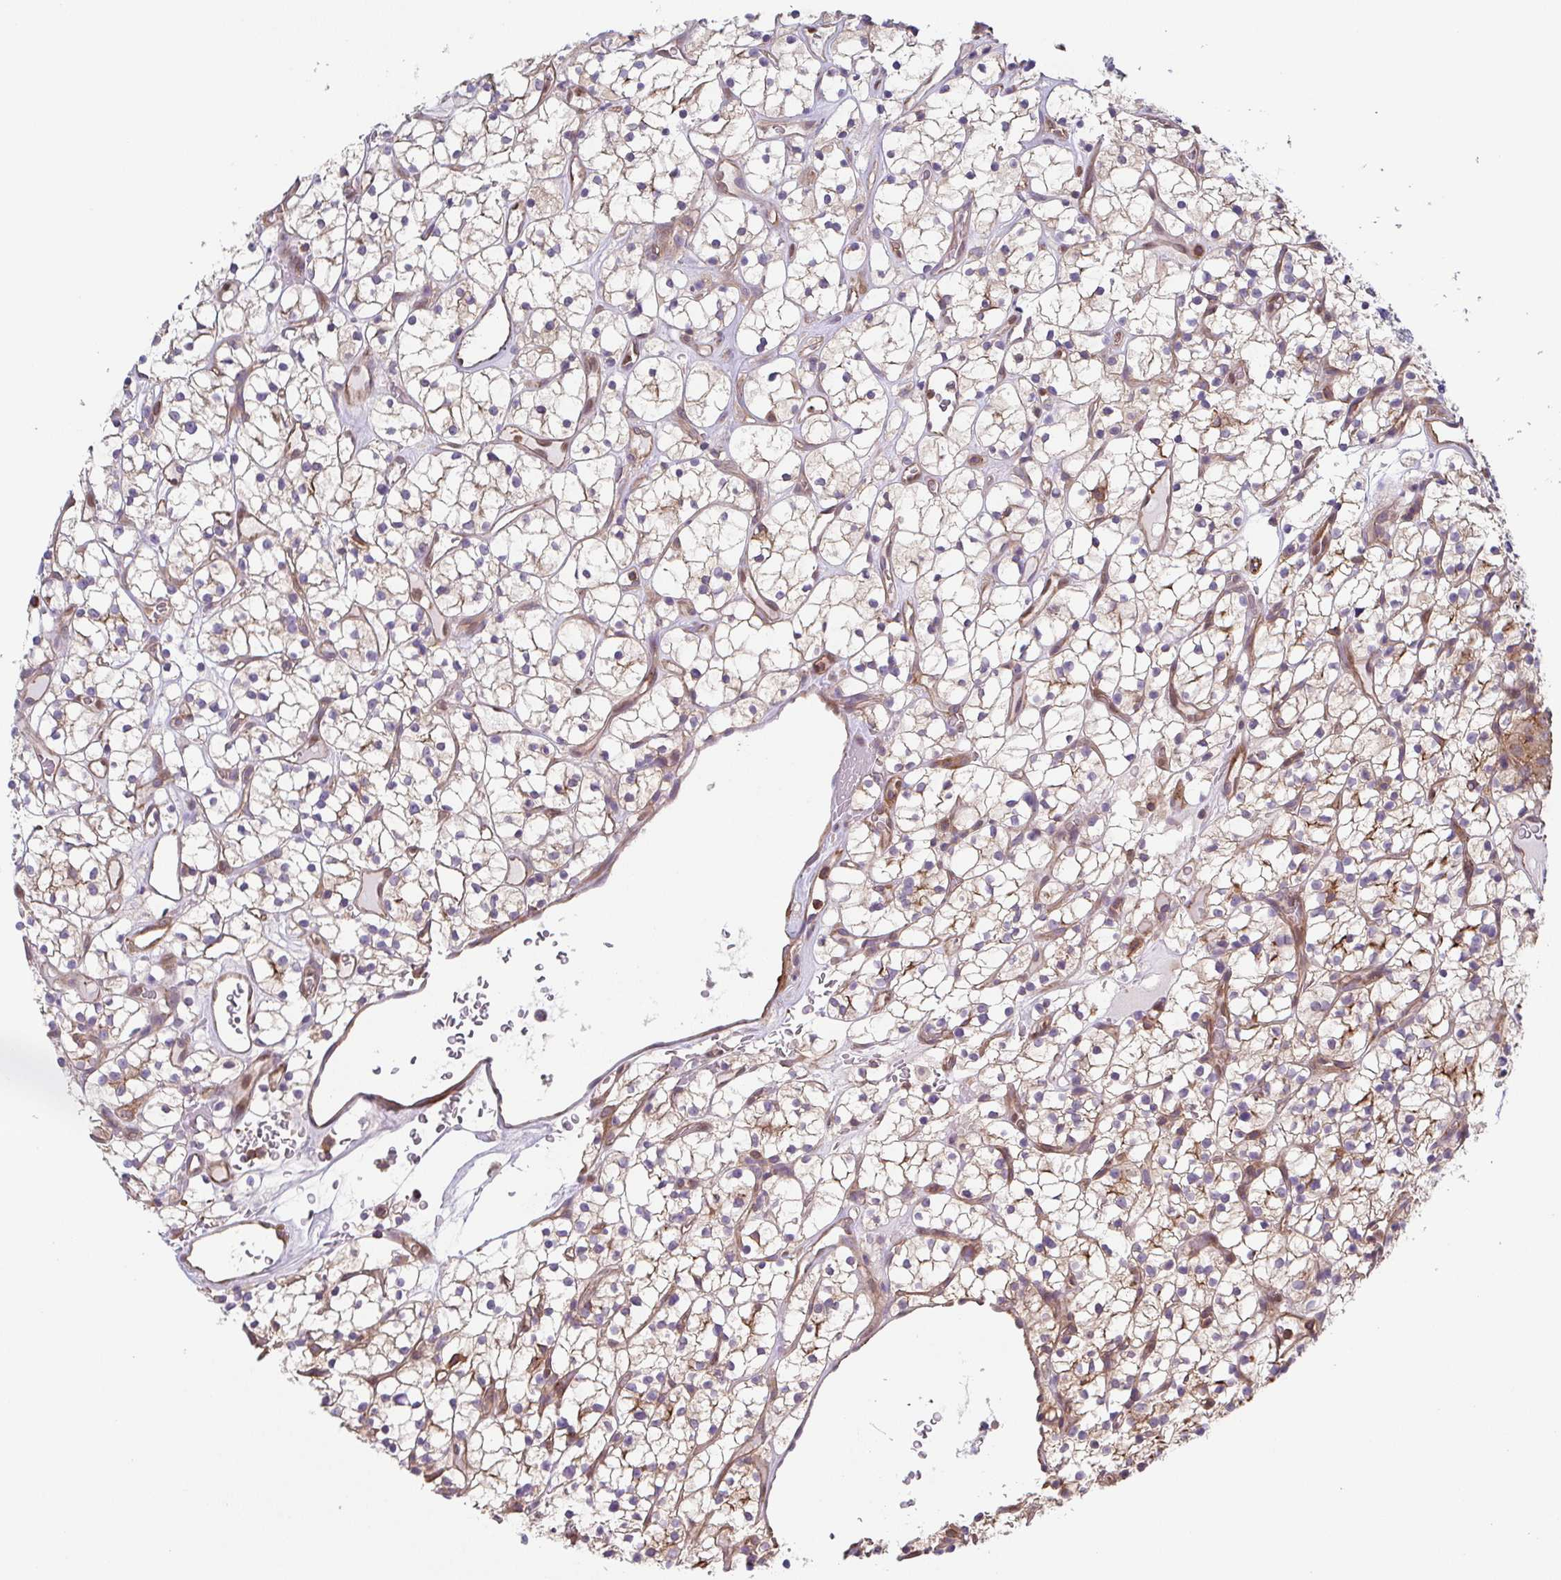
{"staining": {"intensity": "weak", "quantity": "<25%", "location": "cytoplasmic/membranous"}, "tissue": "renal cancer", "cell_type": "Tumor cells", "image_type": "cancer", "snomed": [{"axis": "morphology", "description": "Adenocarcinoma, NOS"}, {"axis": "topography", "description": "Kidney"}], "caption": "This is an immunohistochemistry image of human renal adenocarcinoma. There is no staining in tumor cells.", "gene": "TMEM229A", "patient": {"sex": "female", "age": 64}}